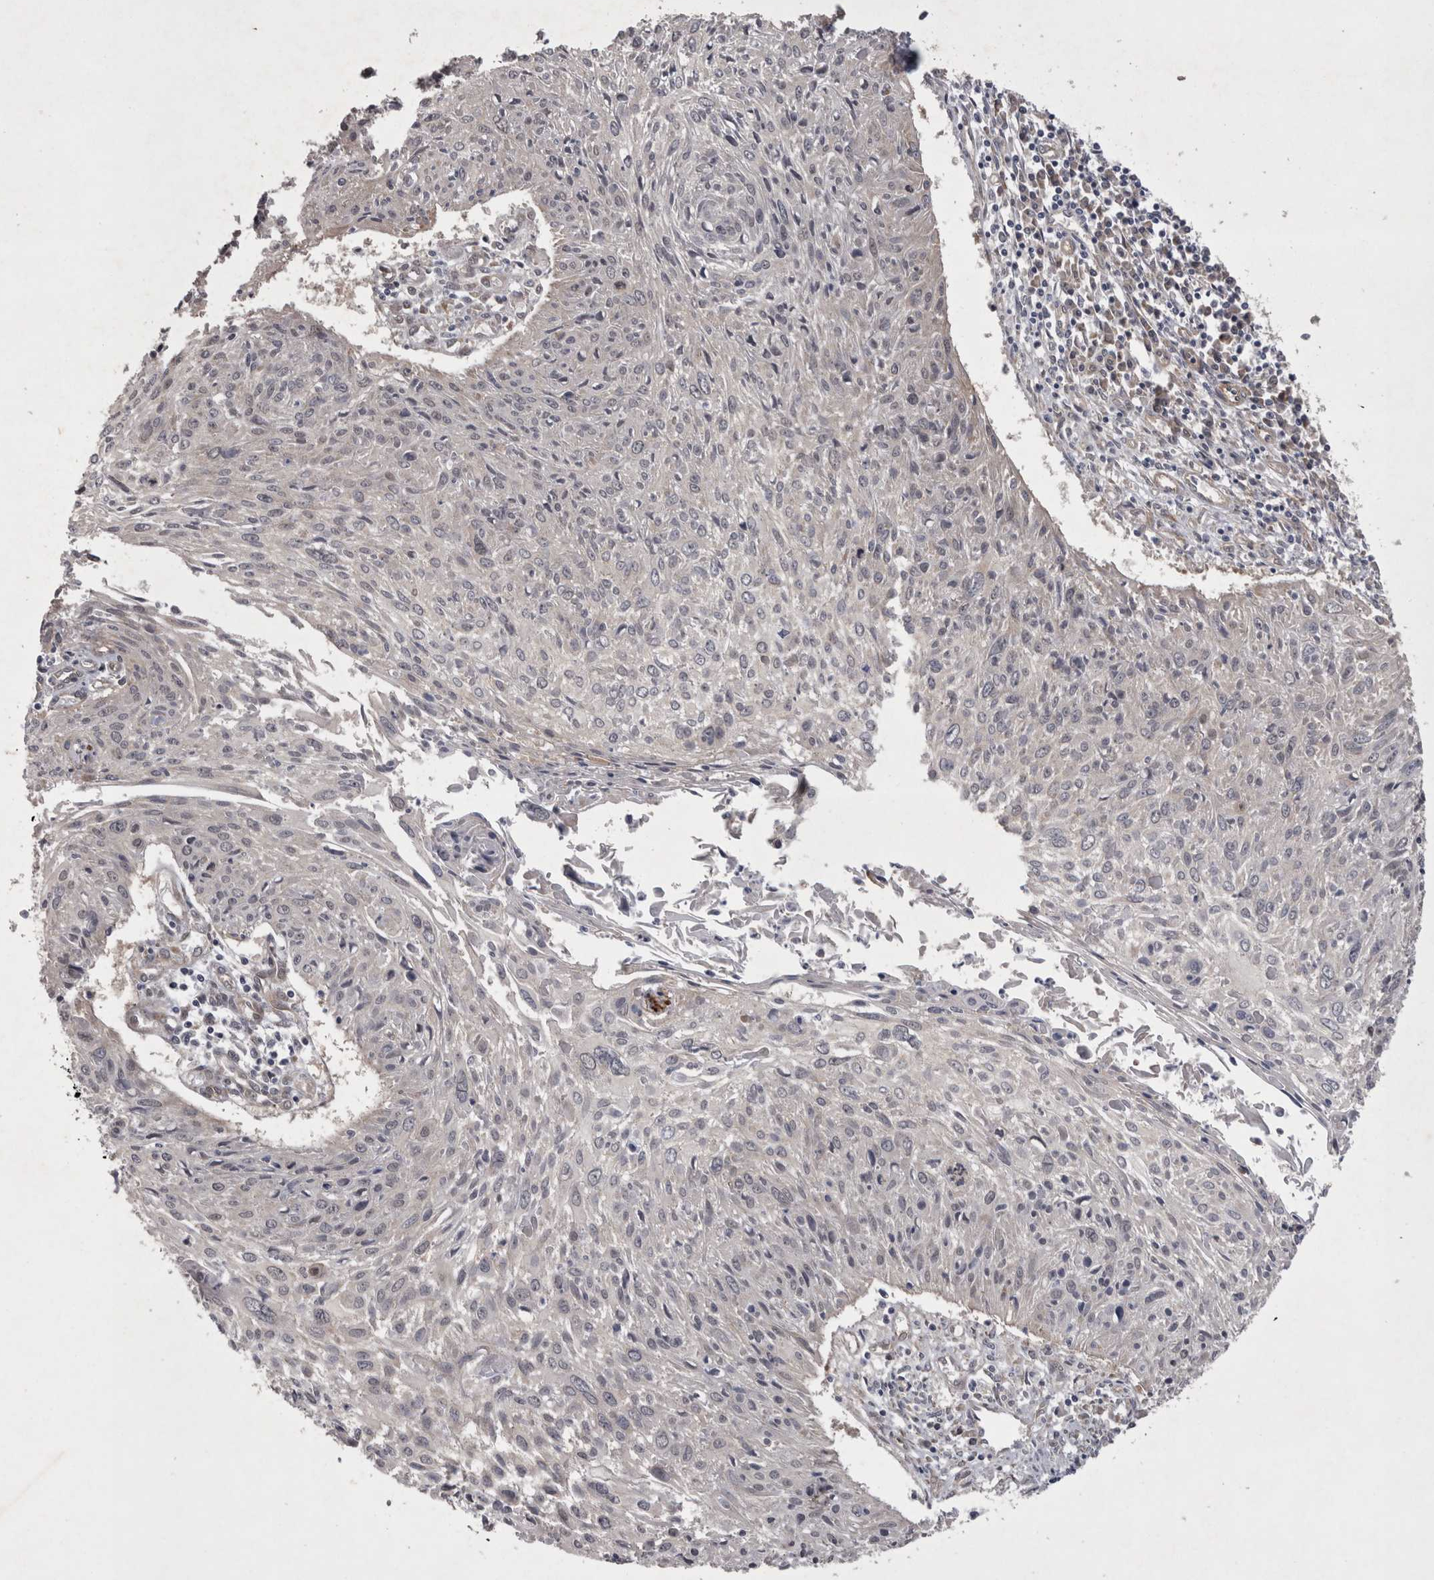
{"staining": {"intensity": "negative", "quantity": "none", "location": "none"}, "tissue": "cervical cancer", "cell_type": "Tumor cells", "image_type": "cancer", "snomed": [{"axis": "morphology", "description": "Squamous cell carcinoma, NOS"}, {"axis": "topography", "description": "Cervix"}], "caption": "Human cervical cancer stained for a protein using immunohistochemistry exhibits no positivity in tumor cells.", "gene": "DDX6", "patient": {"sex": "female", "age": 51}}